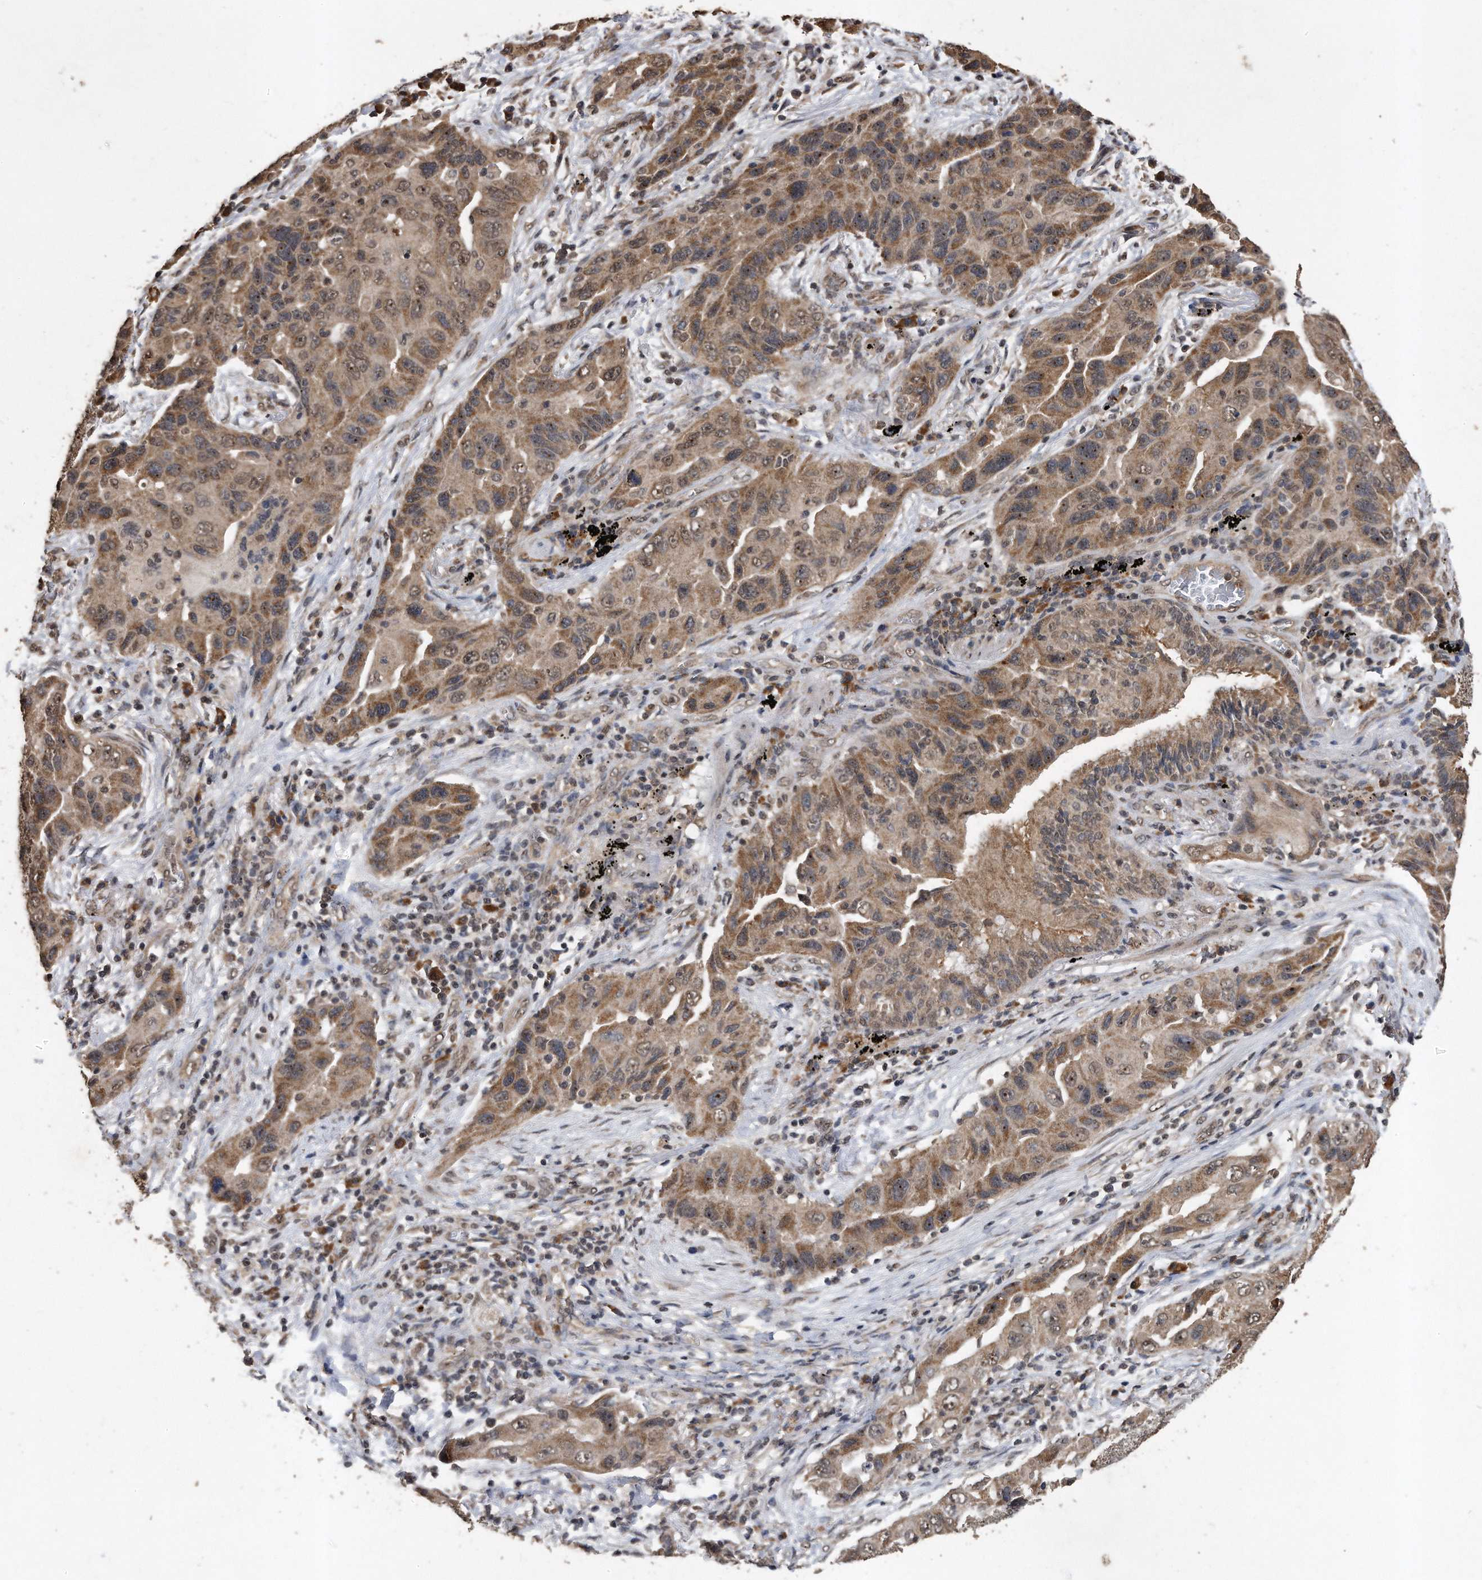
{"staining": {"intensity": "moderate", "quantity": ">75%", "location": "cytoplasmic/membranous,nuclear"}, "tissue": "lung cancer", "cell_type": "Tumor cells", "image_type": "cancer", "snomed": [{"axis": "morphology", "description": "Adenocarcinoma, NOS"}, {"axis": "topography", "description": "Lung"}], "caption": "A photomicrograph of lung cancer stained for a protein reveals moderate cytoplasmic/membranous and nuclear brown staining in tumor cells.", "gene": "CRYZL1", "patient": {"sex": "female", "age": 65}}